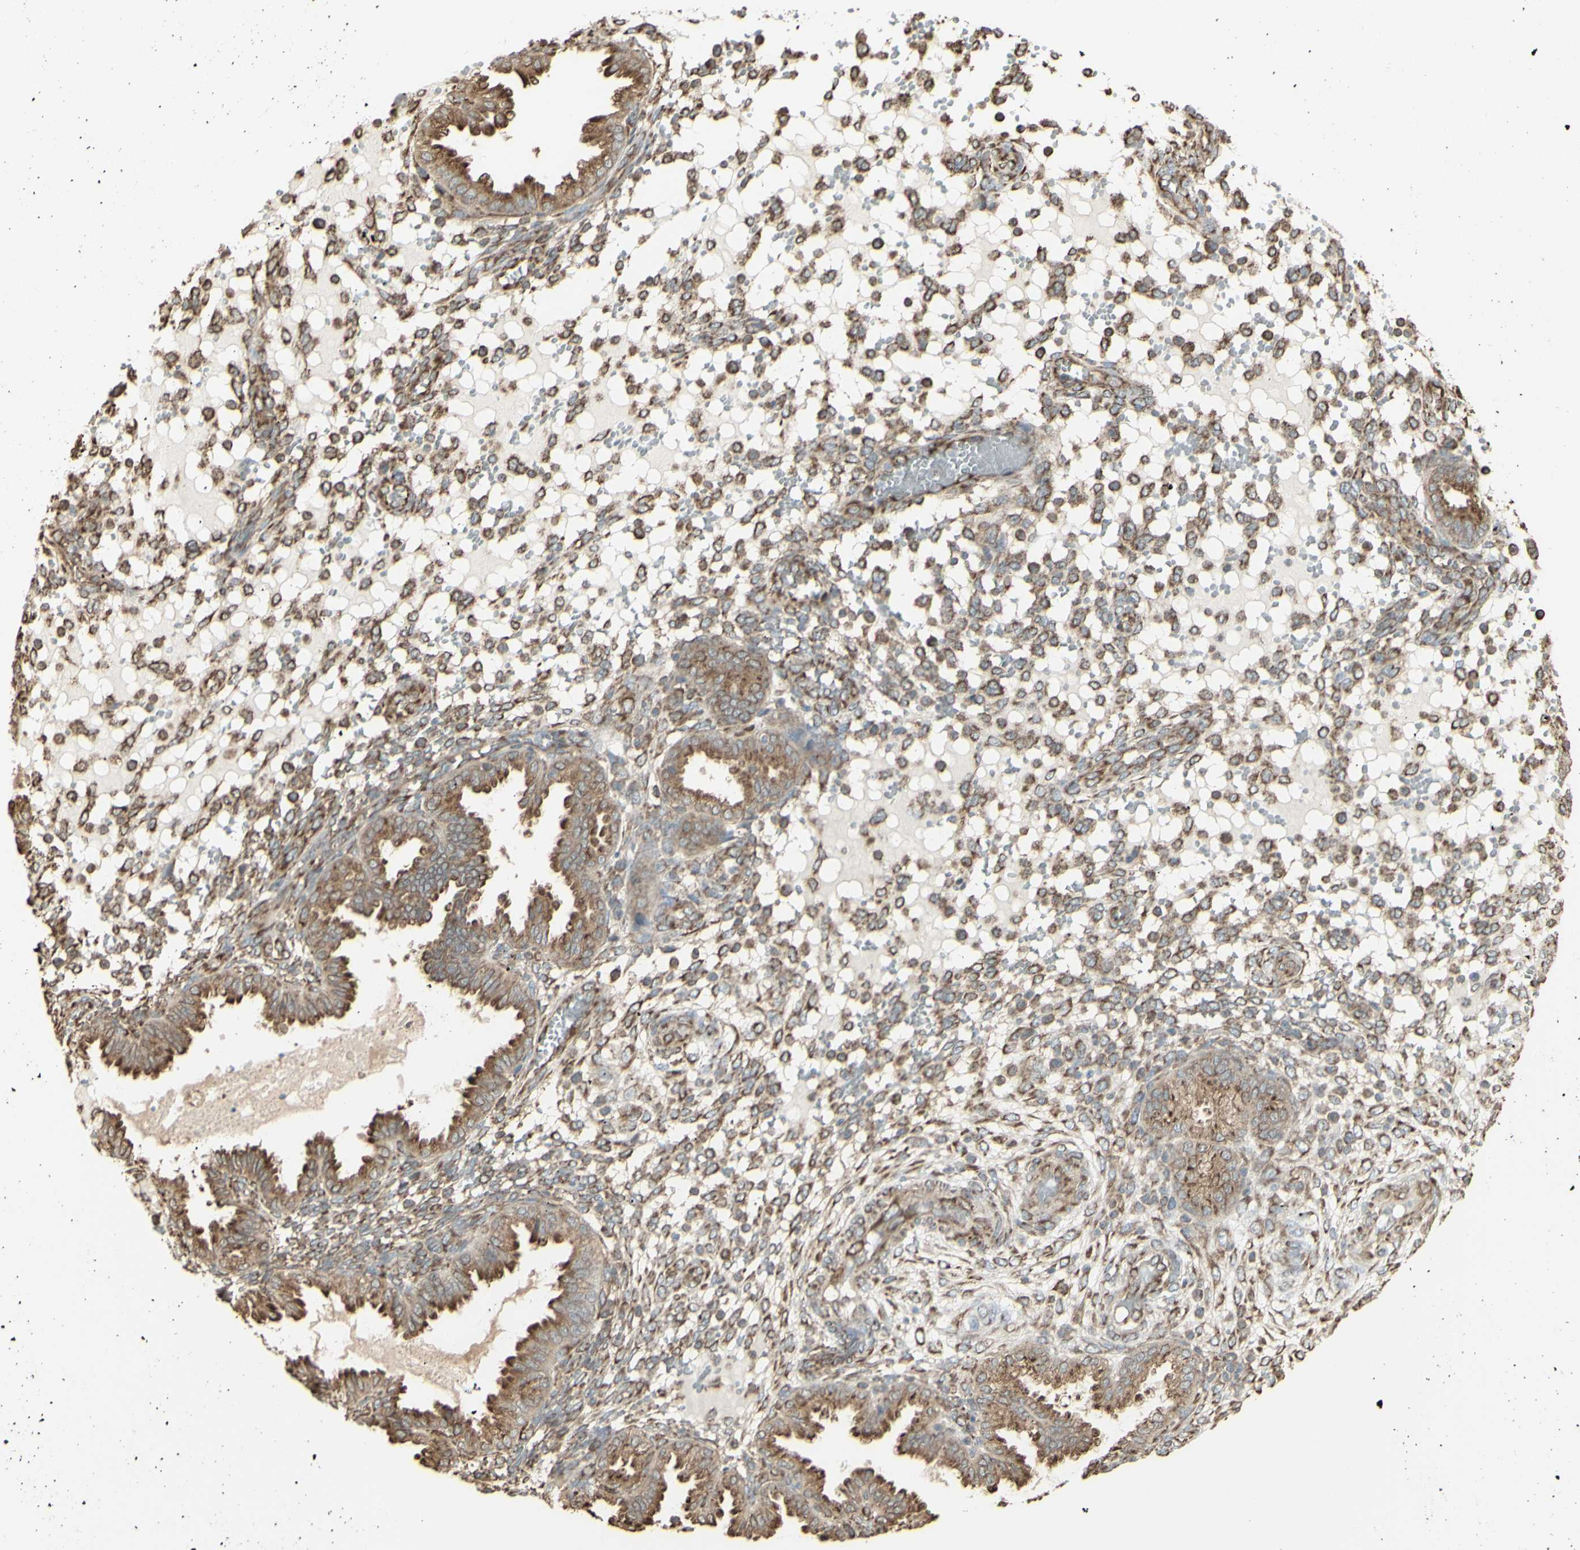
{"staining": {"intensity": "negative", "quantity": "none", "location": "none"}, "tissue": "endometrium", "cell_type": "Cells in endometrial stroma", "image_type": "normal", "snomed": [{"axis": "morphology", "description": "Normal tissue, NOS"}, {"axis": "topography", "description": "Endometrium"}], "caption": "Immunohistochemistry (IHC) histopathology image of benign human endometrium stained for a protein (brown), which displays no positivity in cells in endometrial stroma. (IHC, brightfield microscopy, high magnification).", "gene": "EEF1B2", "patient": {"sex": "female", "age": 33}}